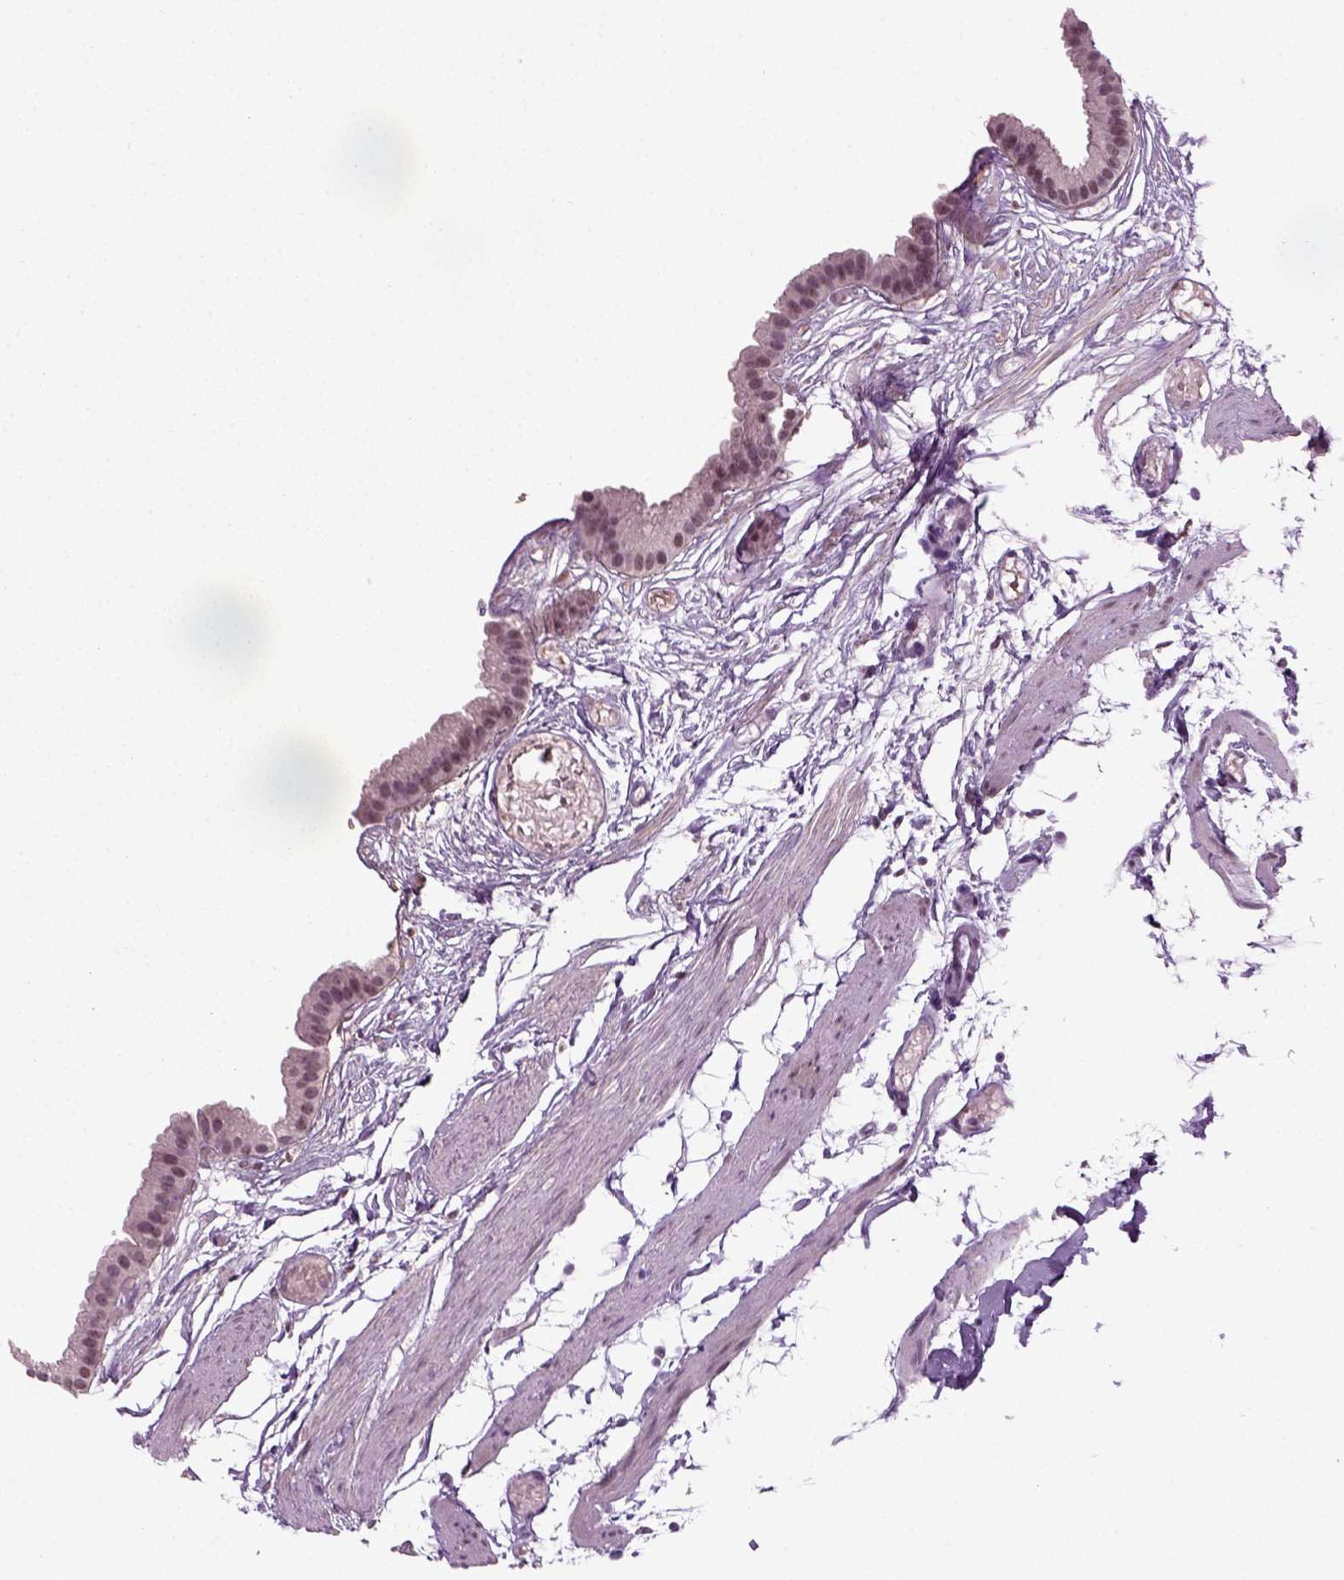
{"staining": {"intensity": "weak", "quantity": "<25%", "location": "nuclear"}, "tissue": "gallbladder", "cell_type": "Glandular cells", "image_type": "normal", "snomed": [{"axis": "morphology", "description": "Normal tissue, NOS"}, {"axis": "topography", "description": "Gallbladder"}], "caption": "IHC micrograph of unremarkable gallbladder: gallbladder stained with DAB (3,3'-diaminobenzidine) reveals no significant protein expression in glandular cells.", "gene": "RCOR3", "patient": {"sex": "female", "age": 45}}